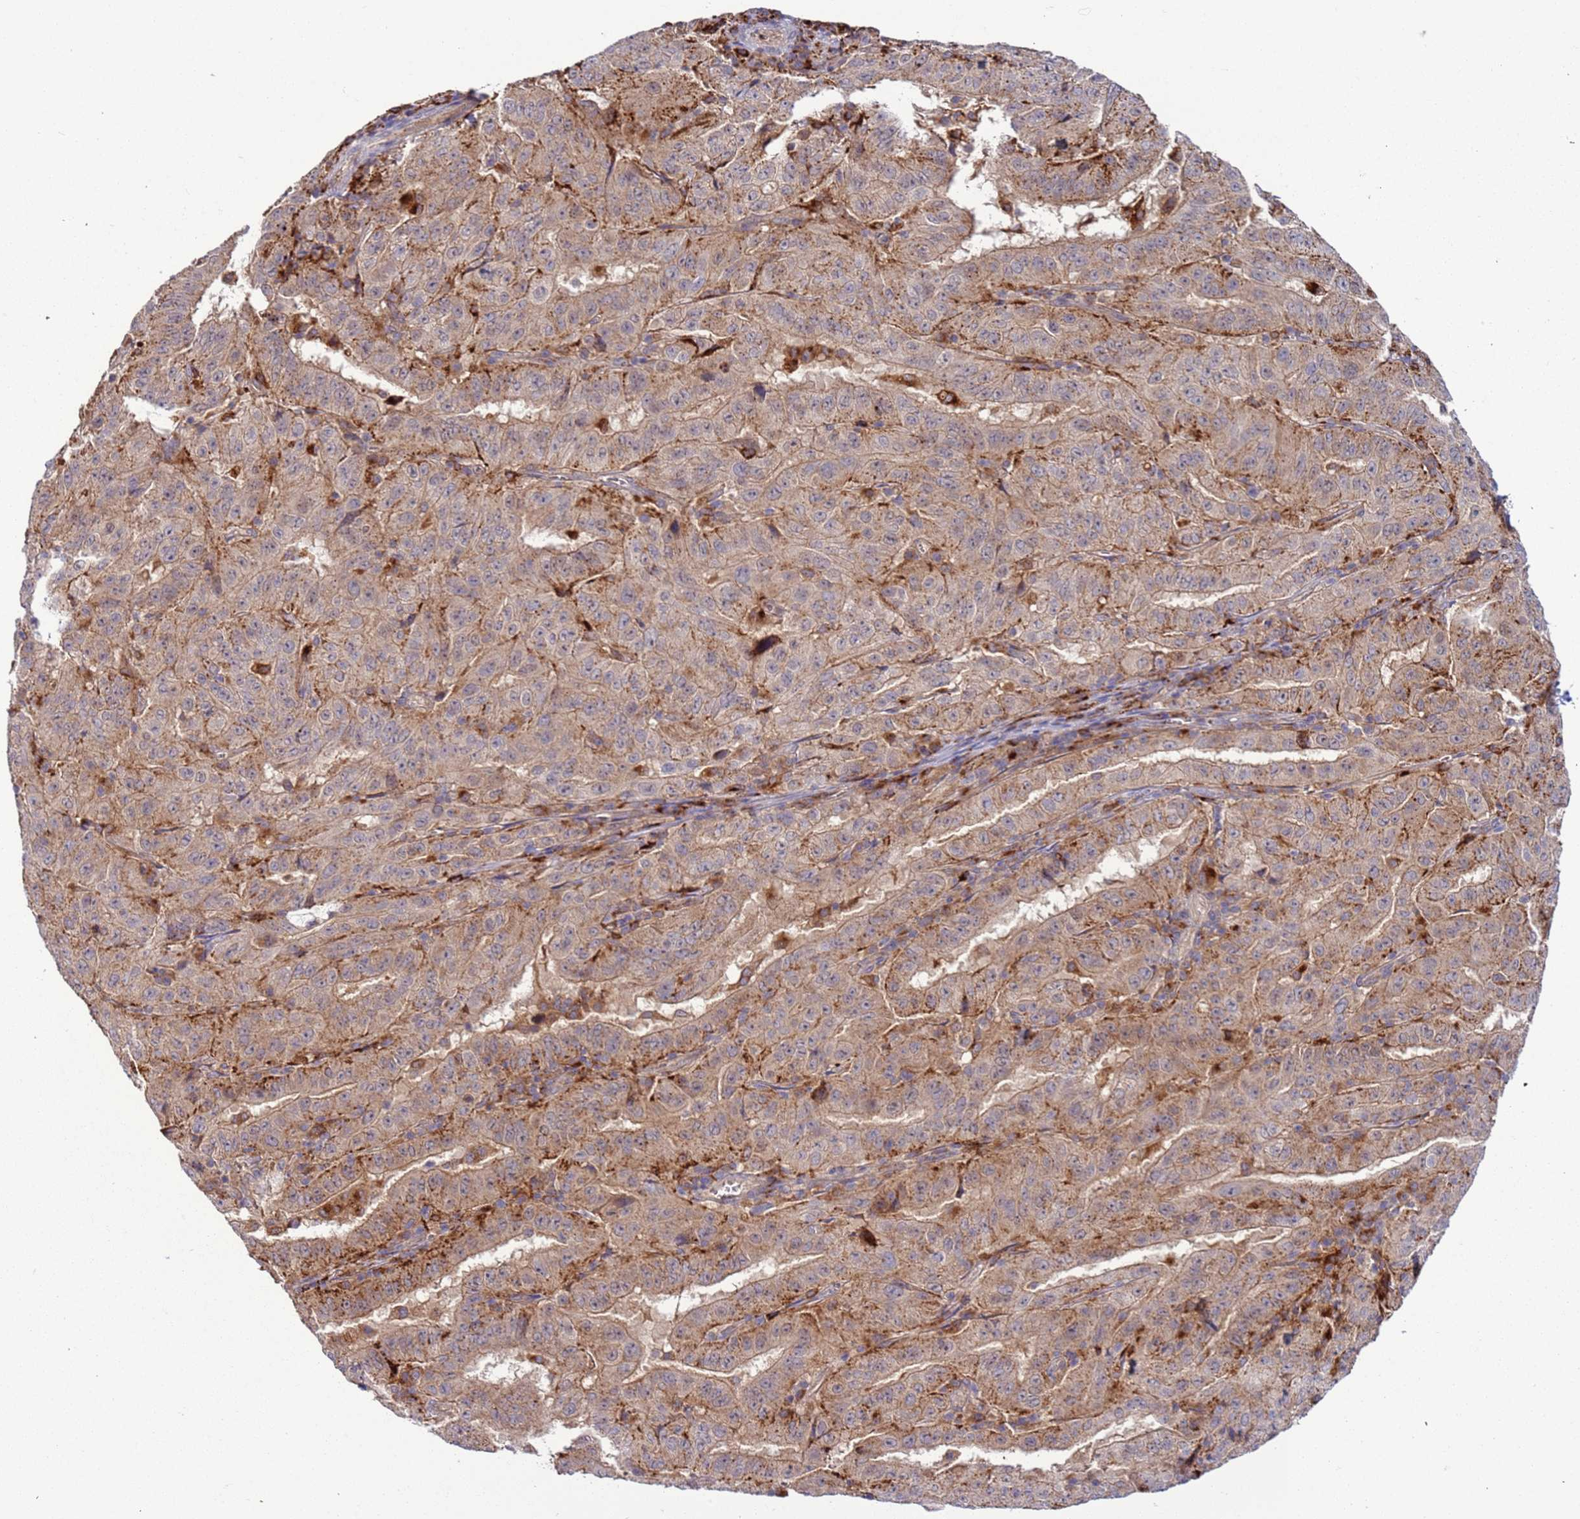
{"staining": {"intensity": "moderate", "quantity": ">75%", "location": "cytoplasmic/membranous"}, "tissue": "pancreatic cancer", "cell_type": "Tumor cells", "image_type": "cancer", "snomed": [{"axis": "morphology", "description": "Adenocarcinoma, NOS"}, {"axis": "topography", "description": "Pancreas"}], "caption": "High-power microscopy captured an IHC image of adenocarcinoma (pancreatic), revealing moderate cytoplasmic/membranous expression in approximately >75% of tumor cells. (DAB (3,3'-diaminobenzidine) IHC with brightfield microscopy, high magnification).", "gene": "VPS36", "patient": {"sex": "male", "age": 63}}